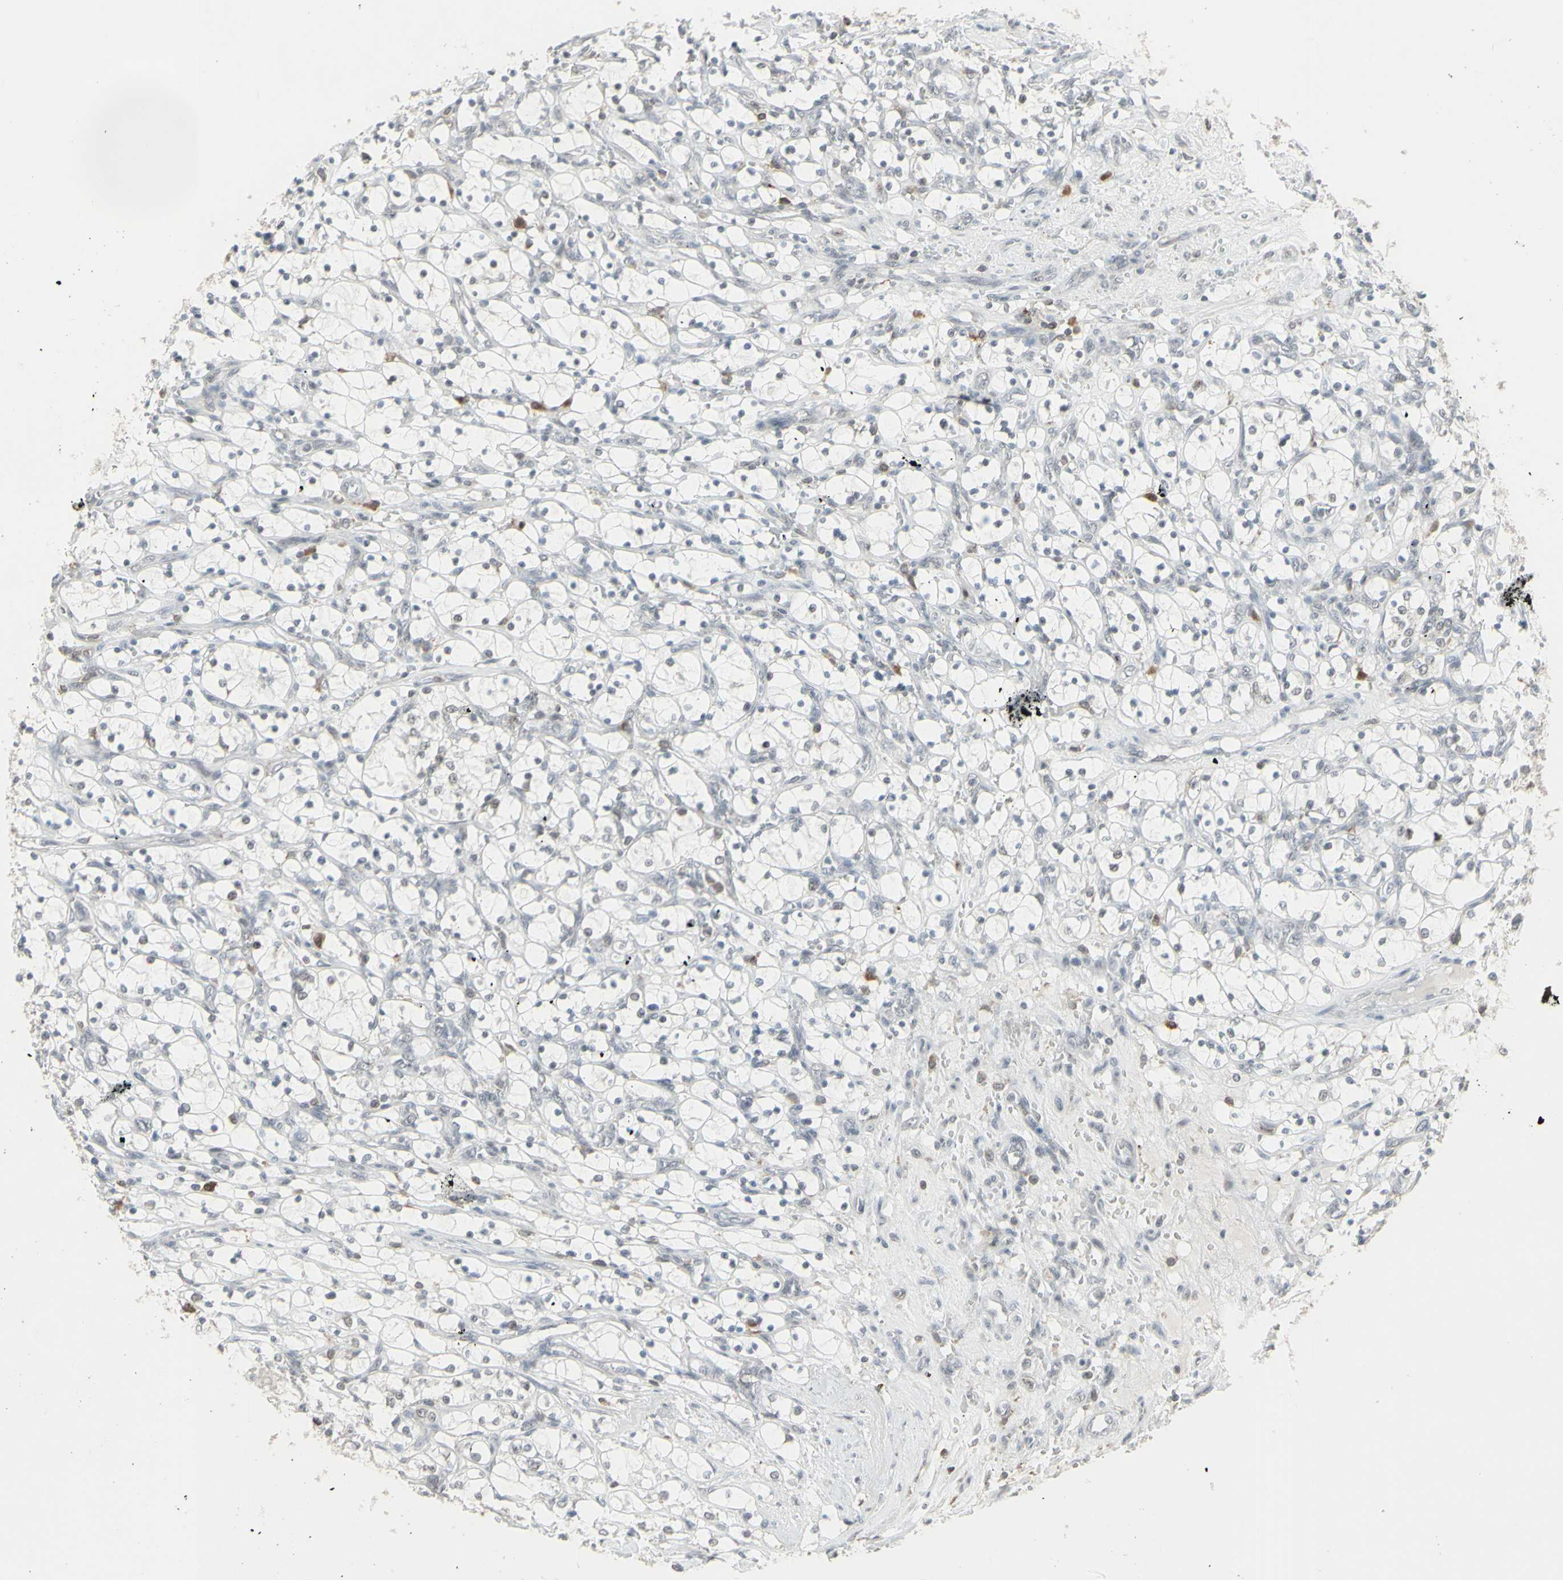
{"staining": {"intensity": "negative", "quantity": "none", "location": "none"}, "tissue": "renal cancer", "cell_type": "Tumor cells", "image_type": "cancer", "snomed": [{"axis": "morphology", "description": "Adenocarcinoma, NOS"}, {"axis": "topography", "description": "Kidney"}], "caption": "Protein analysis of renal adenocarcinoma displays no significant expression in tumor cells. (DAB (3,3'-diaminobenzidine) immunohistochemistry, high magnification).", "gene": "SAMSN1", "patient": {"sex": "female", "age": 69}}